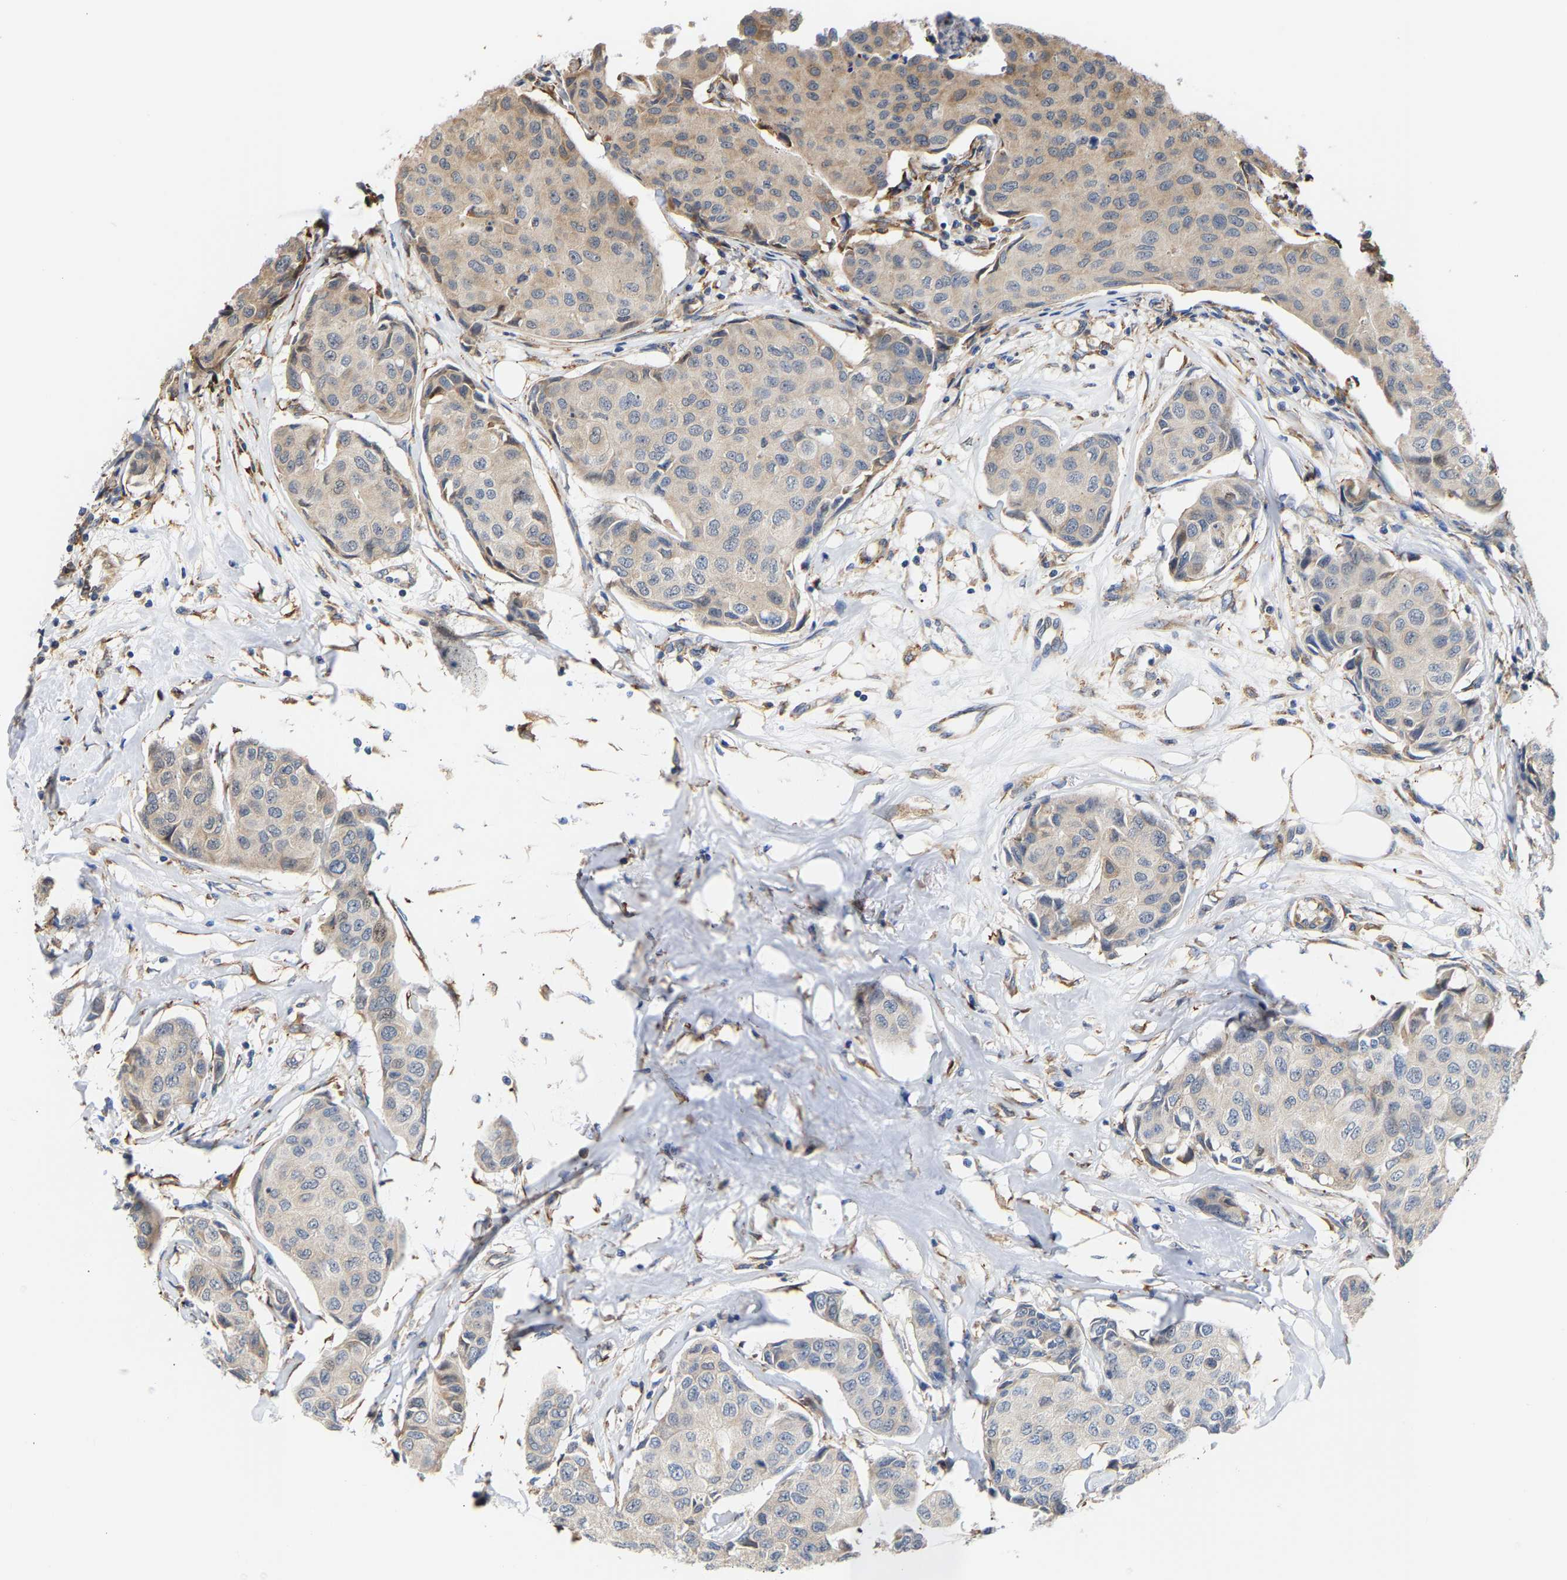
{"staining": {"intensity": "weak", "quantity": "<25%", "location": "cytoplasmic/membranous"}, "tissue": "breast cancer", "cell_type": "Tumor cells", "image_type": "cancer", "snomed": [{"axis": "morphology", "description": "Duct carcinoma"}, {"axis": "topography", "description": "Breast"}], "caption": "Immunohistochemistry of human breast infiltrating ductal carcinoma reveals no staining in tumor cells. (Brightfield microscopy of DAB immunohistochemistry at high magnification).", "gene": "ARAP1", "patient": {"sex": "female", "age": 80}}